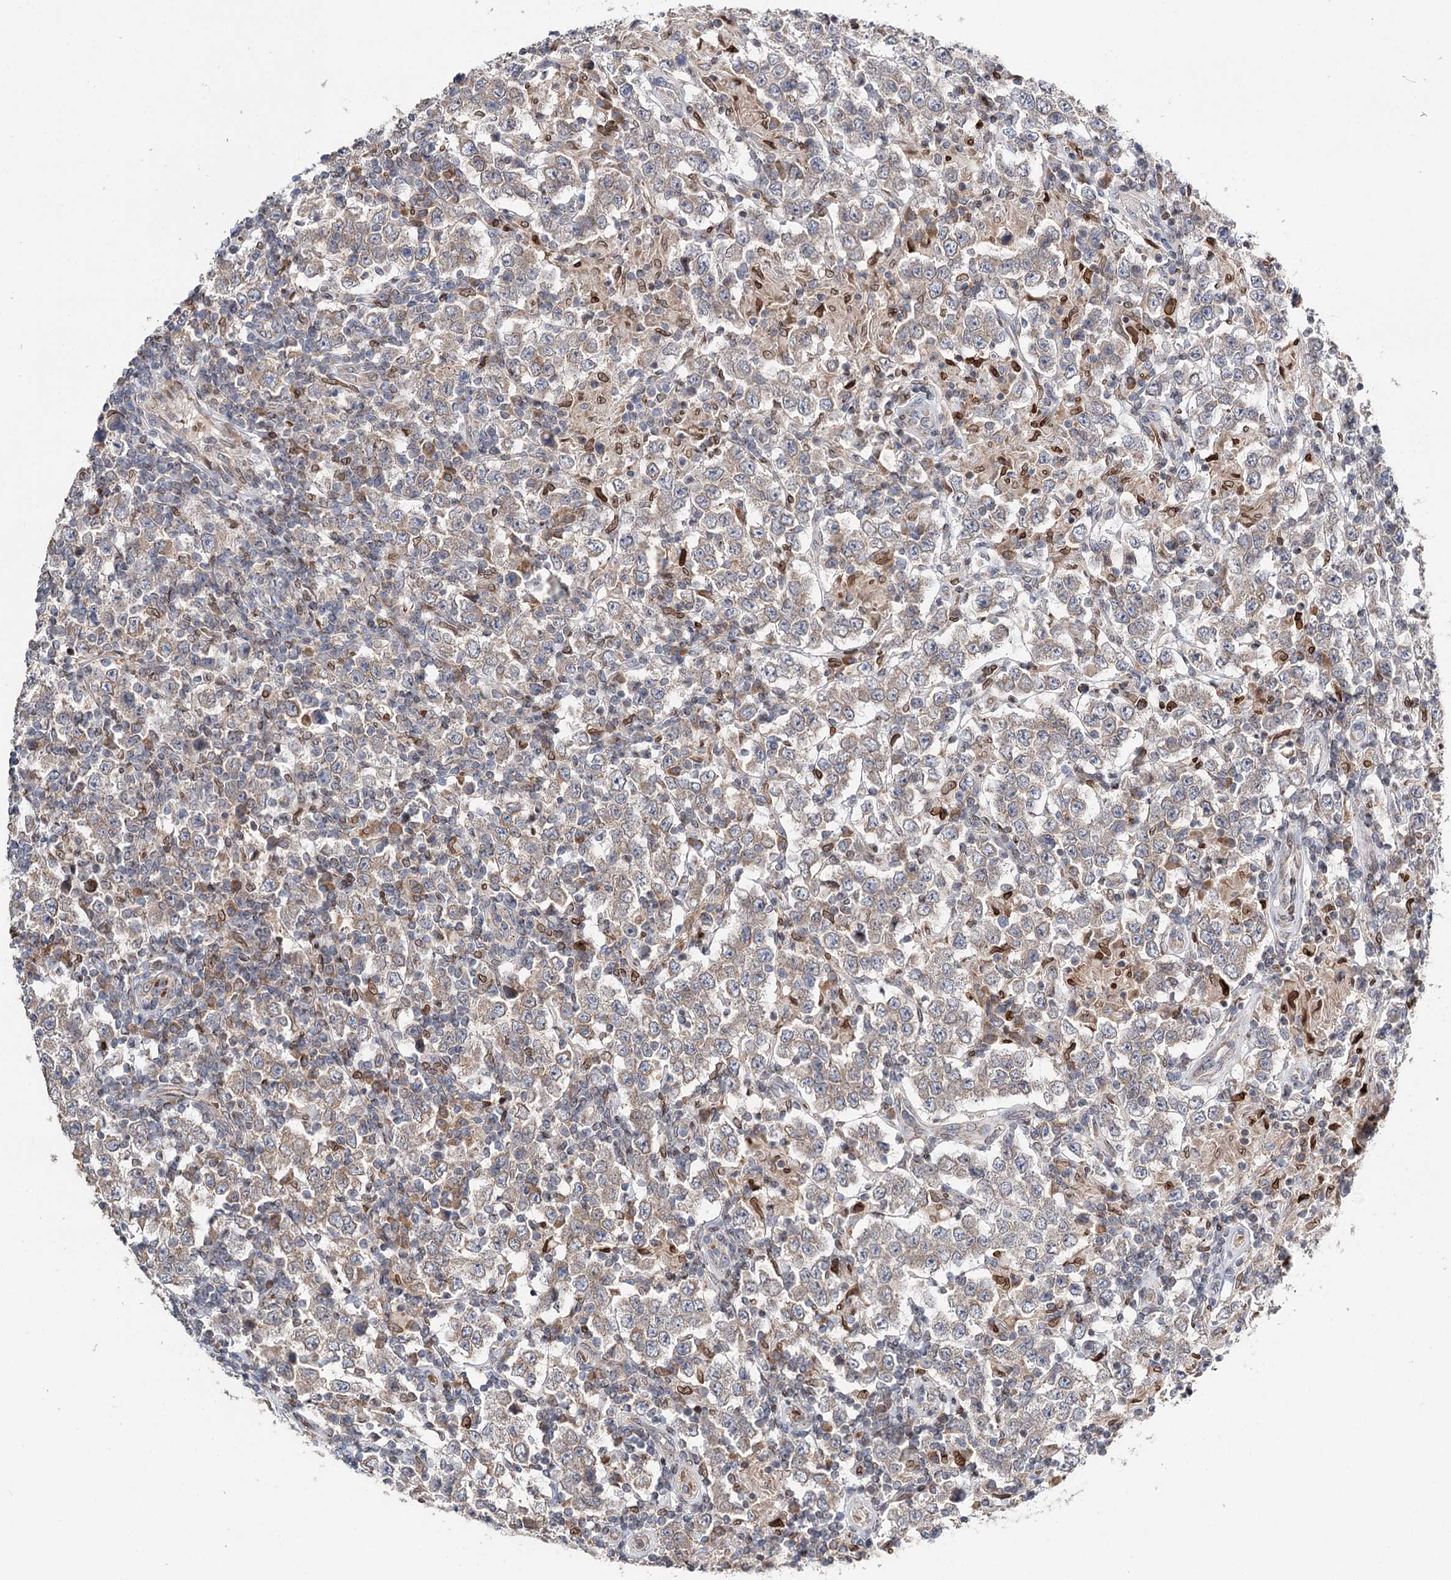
{"staining": {"intensity": "weak", "quantity": "25%-75%", "location": "cytoplasmic/membranous"}, "tissue": "testis cancer", "cell_type": "Tumor cells", "image_type": "cancer", "snomed": [{"axis": "morphology", "description": "Normal tissue, NOS"}, {"axis": "morphology", "description": "Urothelial carcinoma, High grade"}, {"axis": "morphology", "description": "Seminoma, NOS"}, {"axis": "morphology", "description": "Carcinoma, Embryonal, NOS"}, {"axis": "topography", "description": "Urinary bladder"}, {"axis": "topography", "description": "Testis"}], "caption": "Protein expression analysis of human testis seminoma reveals weak cytoplasmic/membranous positivity in approximately 25%-75% of tumor cells.", "gene": "CFAP46", "patient": {"sex": "male", "age": 41}}